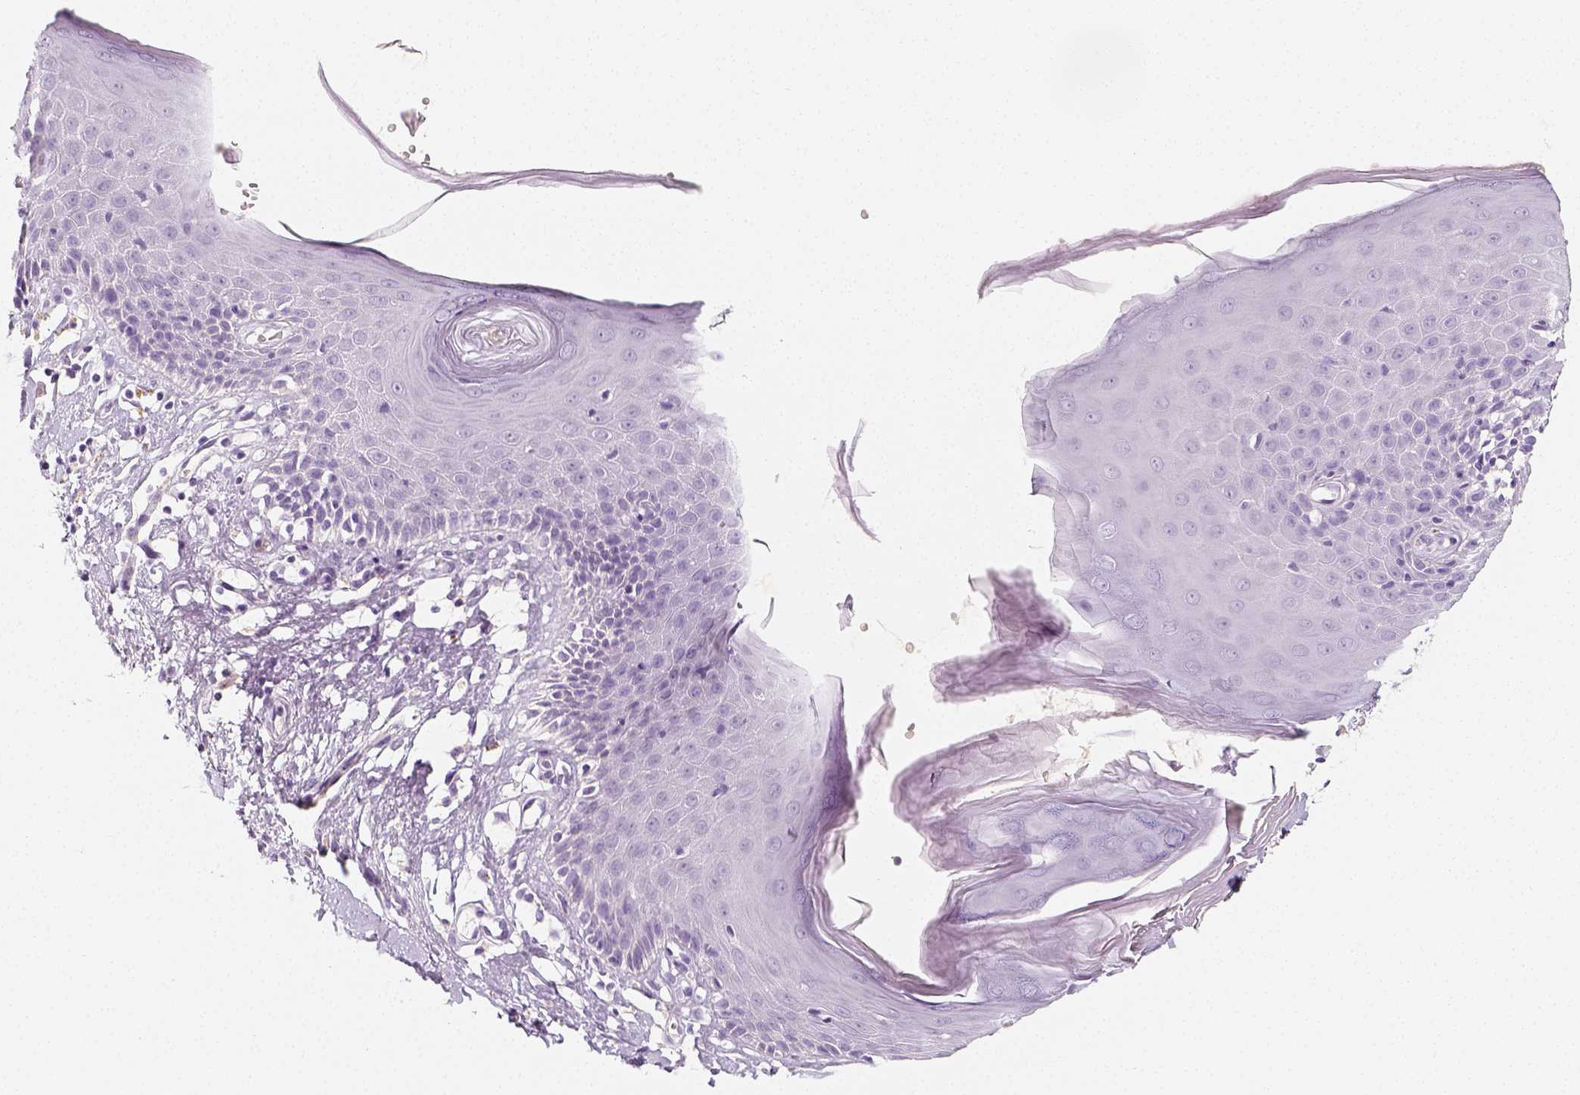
{"staining": {"intensity": "negative", "quantity": "none", "location": "none"}, "tissue": "skin", "cell_type": "Epidermal cells", "image_type": "normal", "snomed": [{"axis": "morphology", "description": "Normal tissue, NOS"}, {"axis": "topography", "description": "Vulva"}], "caption": "Micrograph shows no protein staining in epidermal cells of normal skin.", "gene": "NECAB2", "patient": {"sex": "female", "age": 68}}